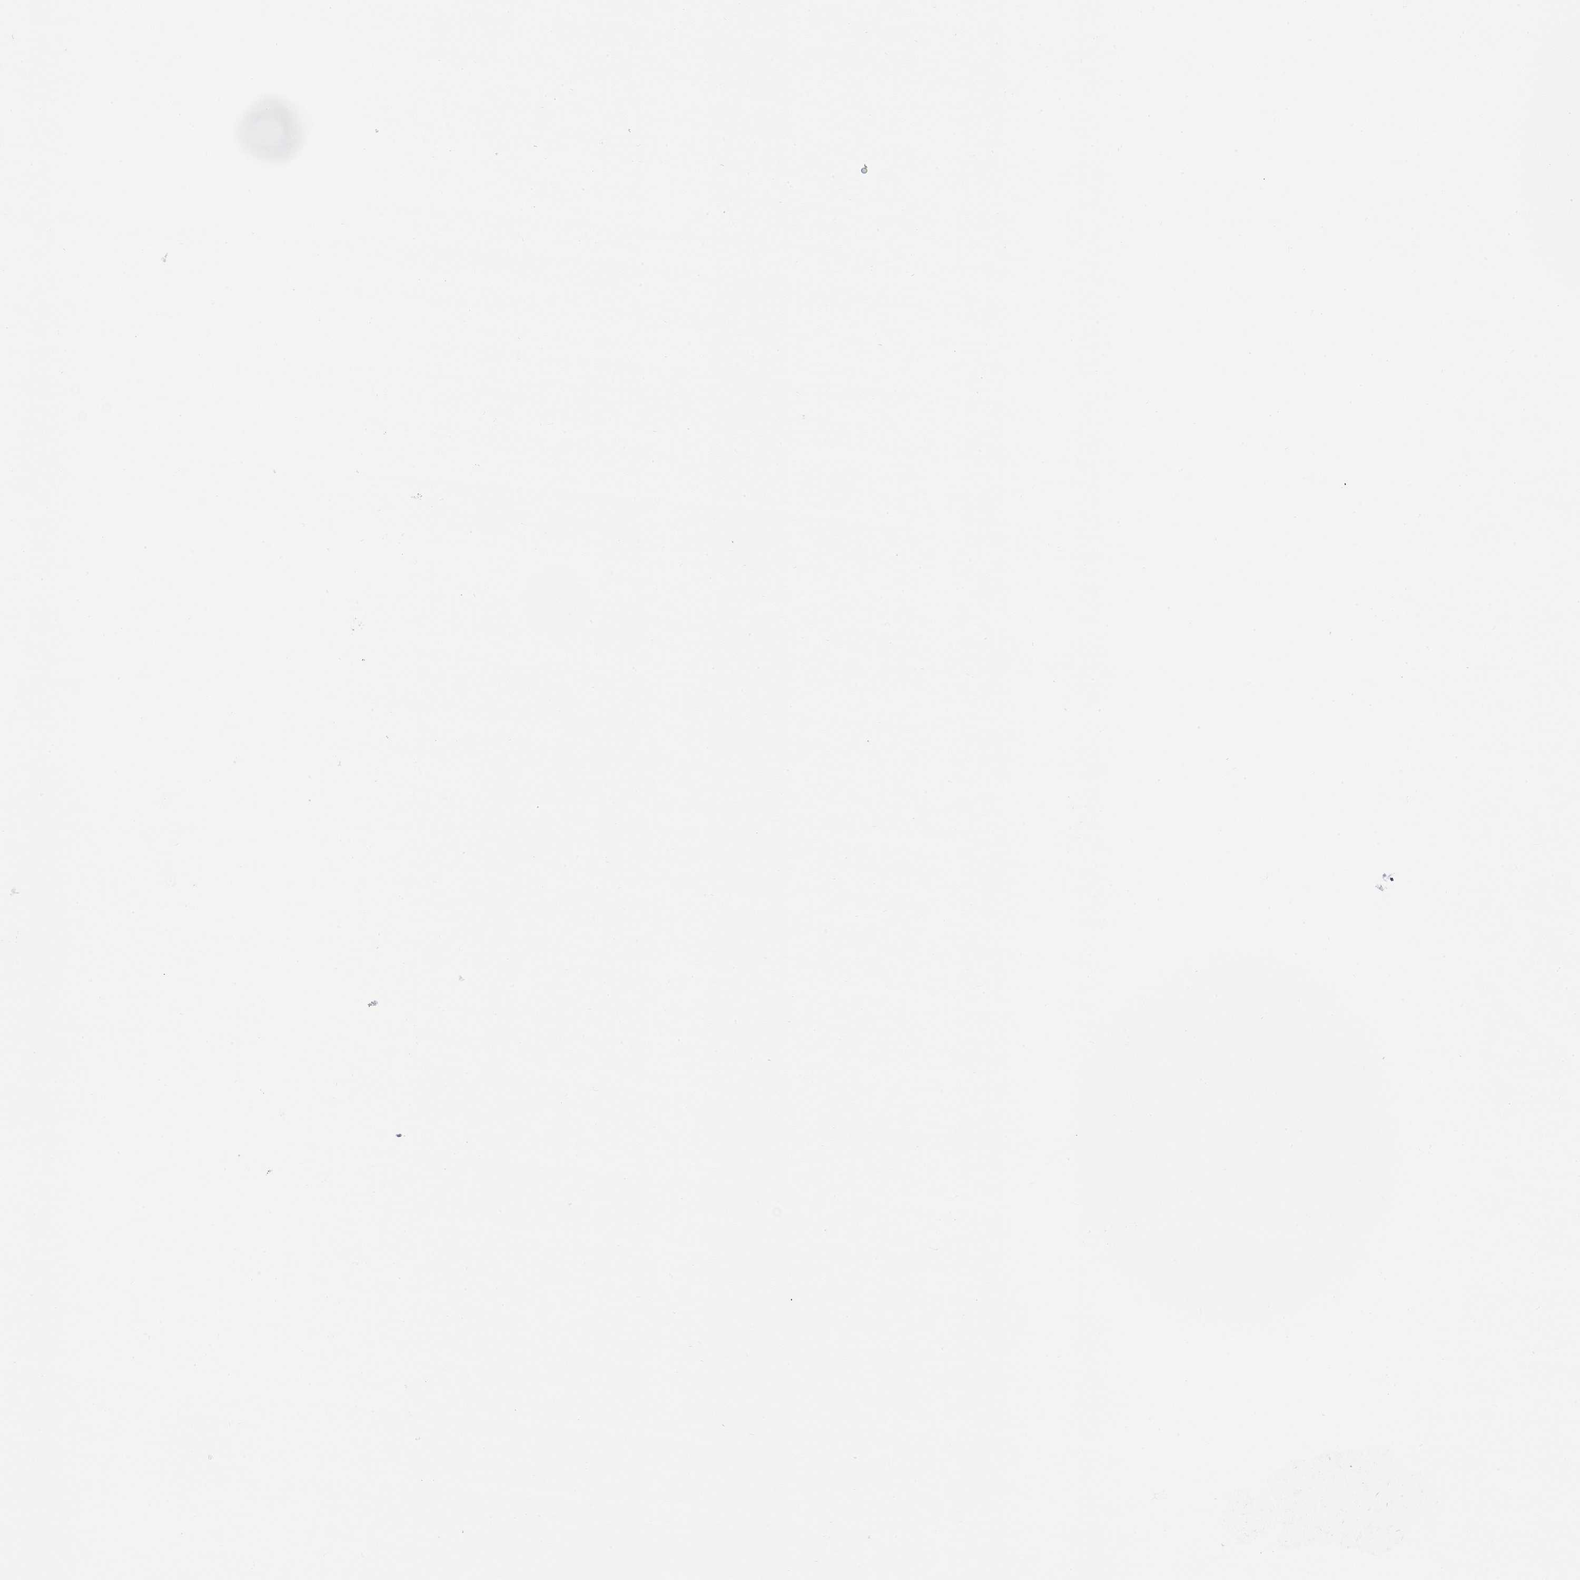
{"staining": {"intensity": "negative", "quantity": "none", "location": "none"}, "tissue": "prostate cancer", "cell_type": "Tumor cells", "image_type": "cancer", "snomed": [{"axis": "morphology", "description": "Adenocarcinoma, NOS"}, {"axis": "topography", "description": "Prostate and seminal vesicle, NOS"}], "caption": "IHC histopathology image of human adenocarcinoma (prostate) stained for a protein (brown), which demonstrates no positivity in tumor cells.", "gene": "KCNV2", "patient": {"sex": "male", "age": 63}}